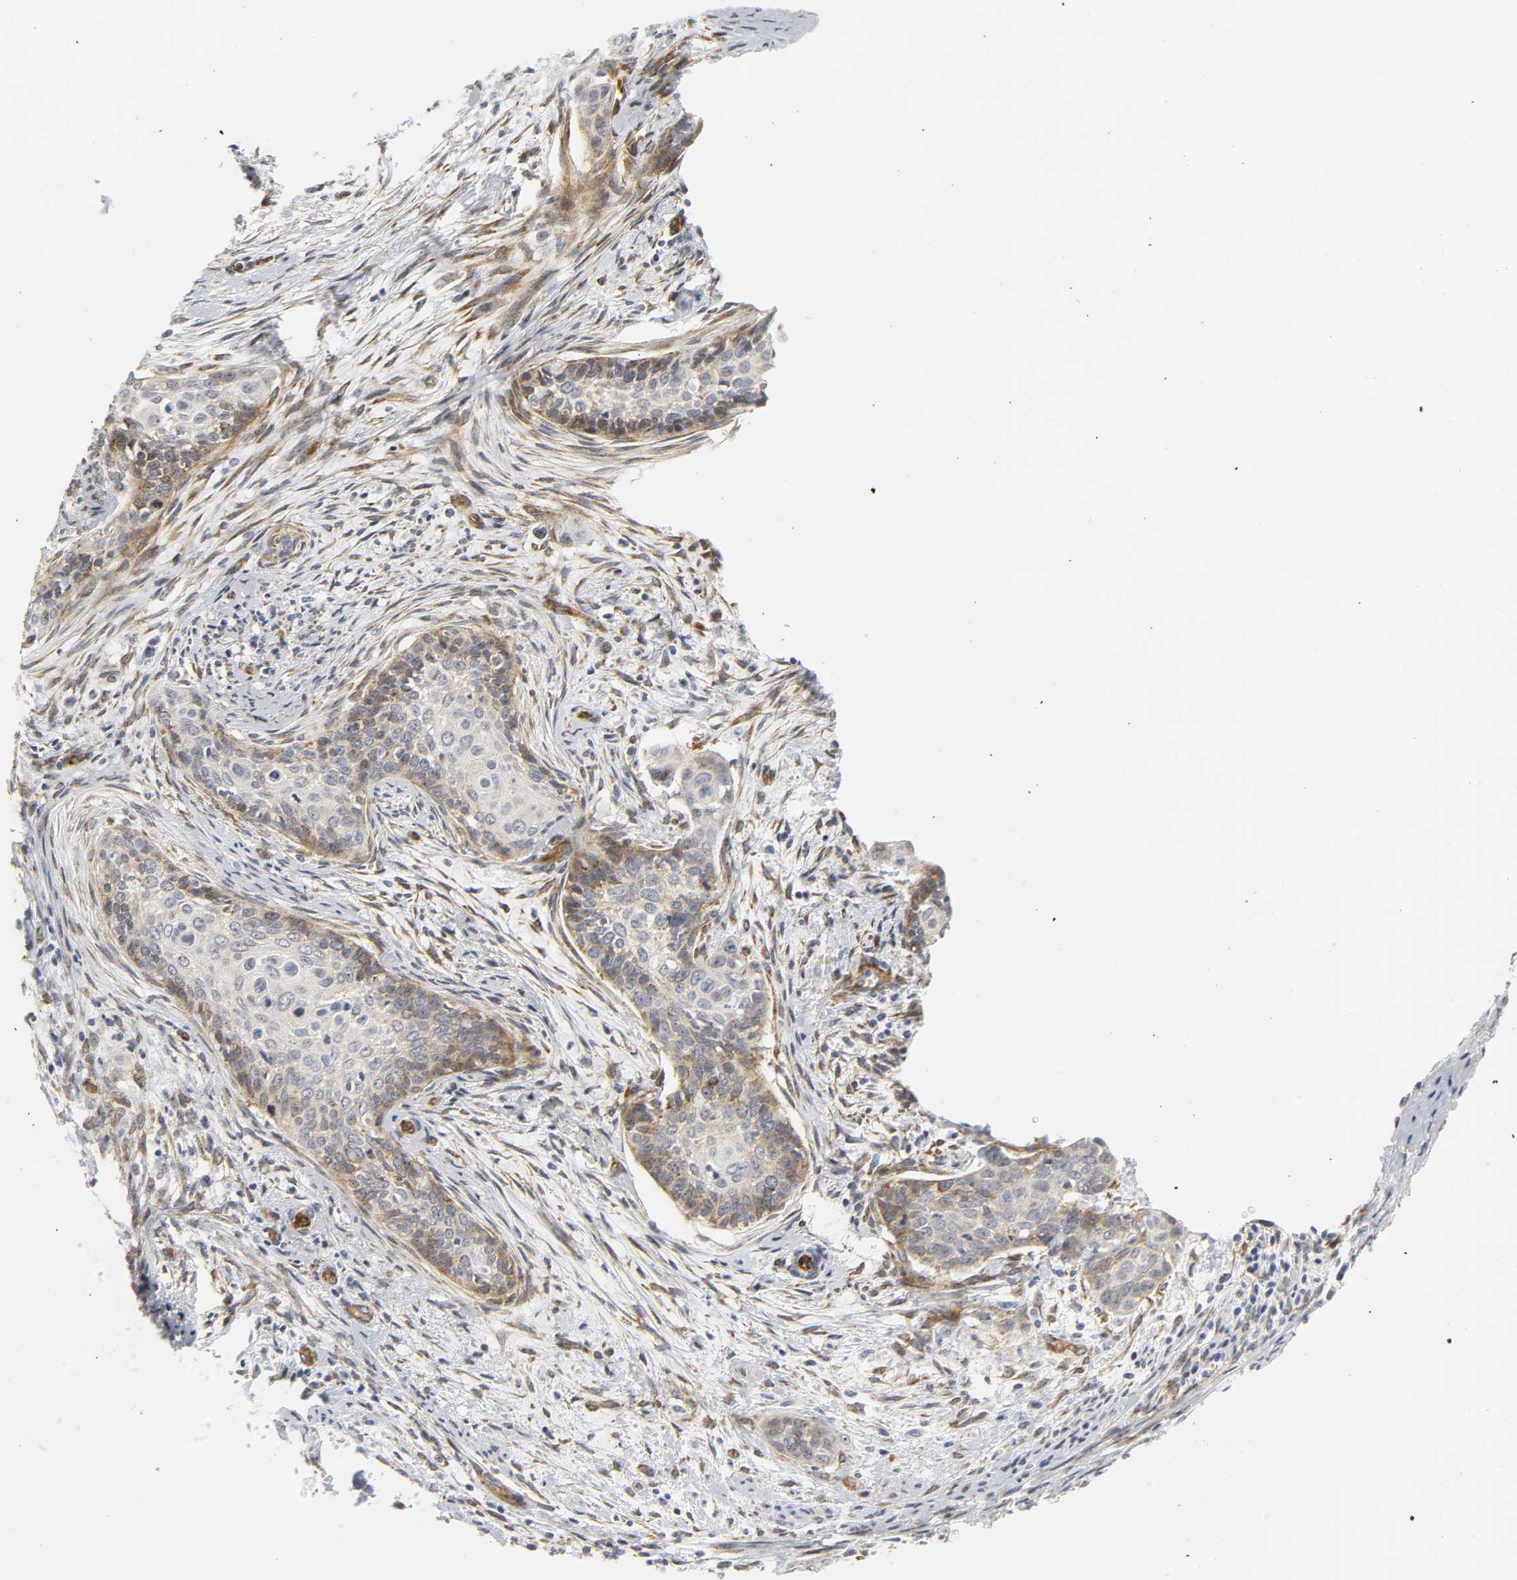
{"staining": {"intensity": "moderate", "quantity": "<25%", "location": "cytoplasmic/membranous"}, "tissue": "cervical cancer", "cell_type": "Tumor cells", "image_type": "cancer", "snomed": [{"axis": "morphology", "description": "Squamous cell carcinoma, NOS"}, {"axis": "topography", "description": "Cervix"}], "caption": "Immunohistochemistry (DAB (3,3'-diaminobenzidine)) staining of cervical cancer exhibits moderate cytoplasmic/membranous protein positivity in approximately <25% of tumor cells.", "gene": "DOCK1", "patient": {"sex": "female", "age": 33}}